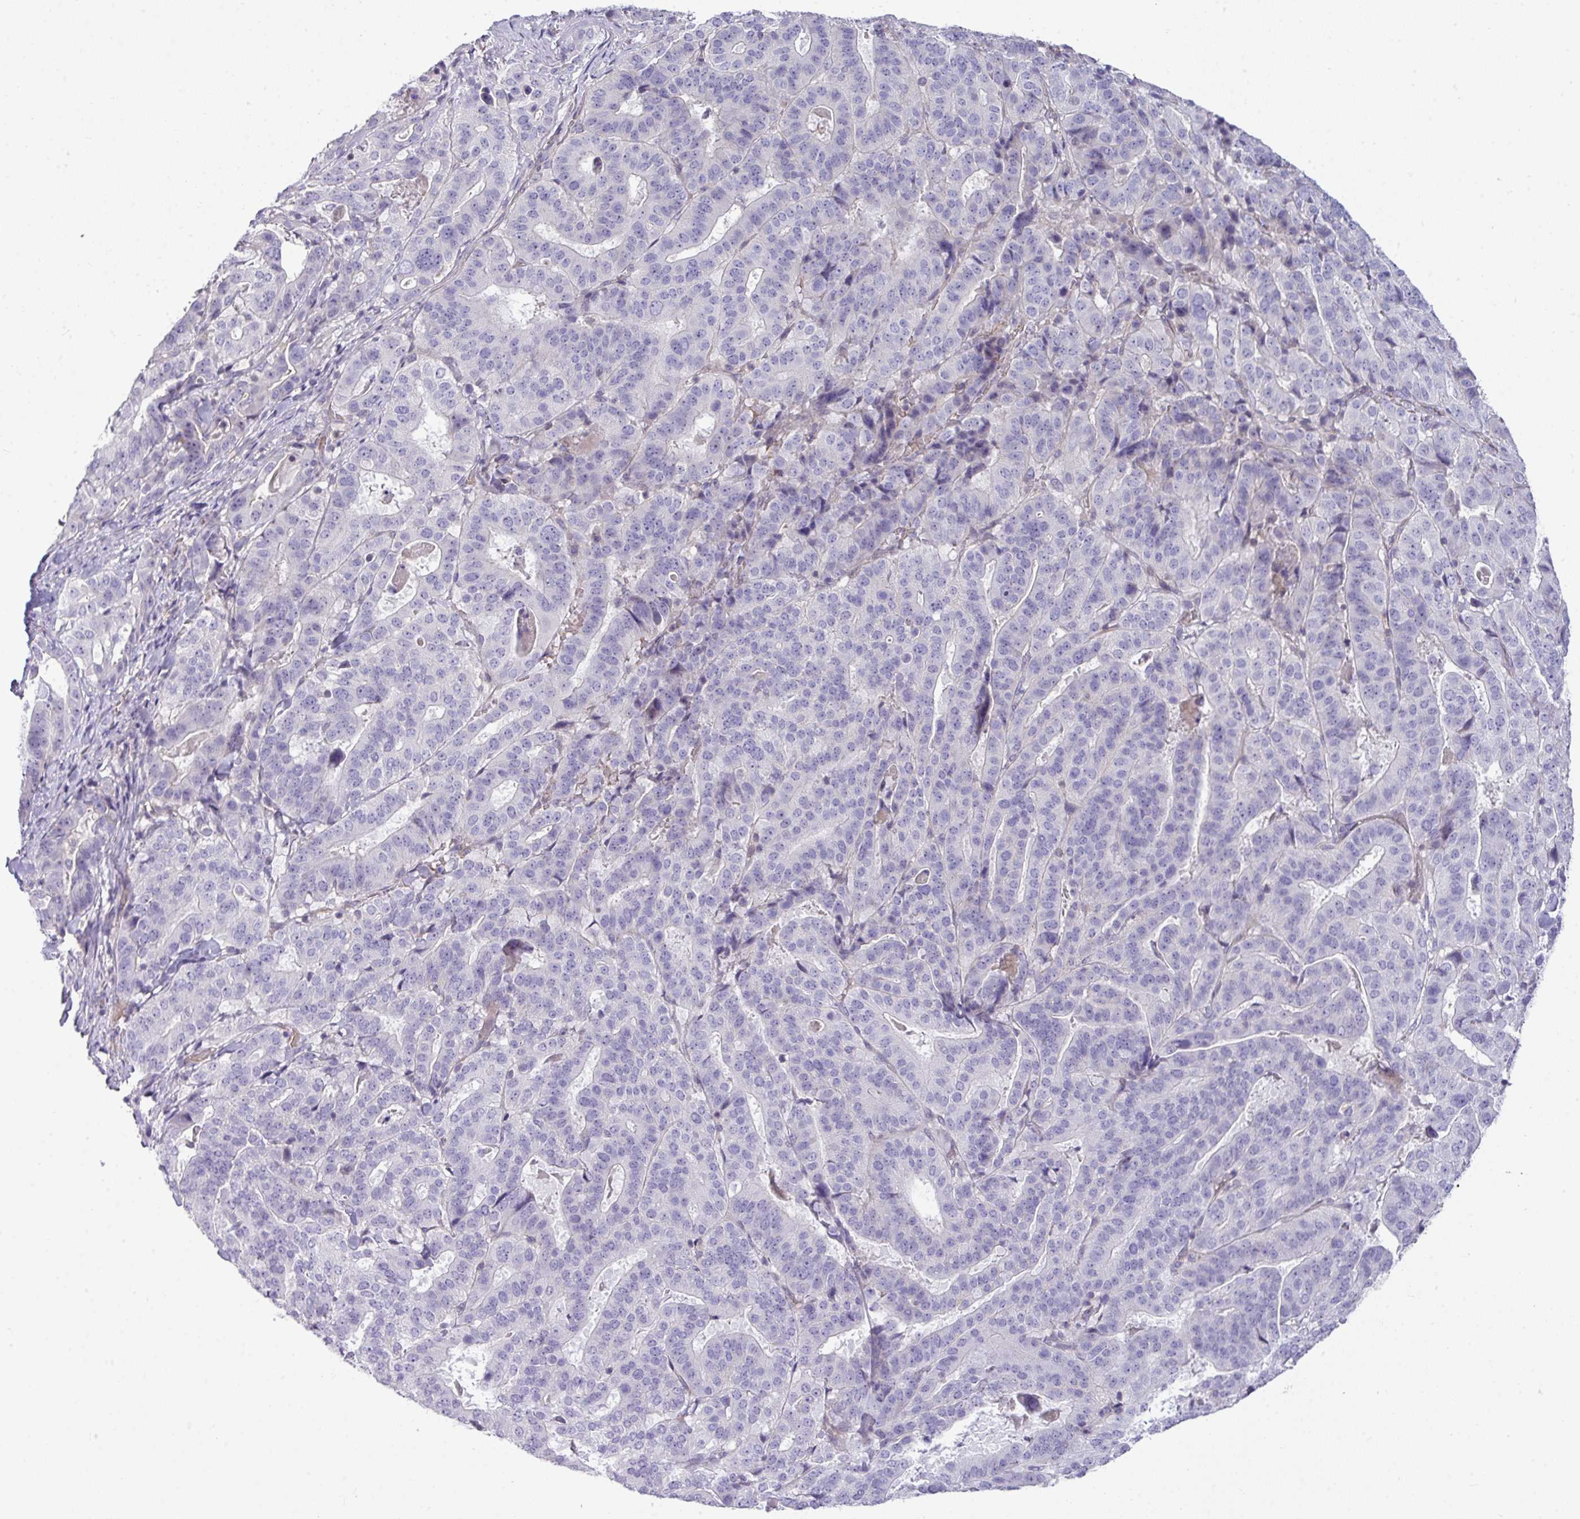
{"staining": {"intensity": "negative", "quantity": "none", "location": "none"}, "tissue": "stomach cancer", "cell_type": "Tumor cells", "image_type": "cancer", "snomed": [{"axis": "morphology", "description": "Adenocarcinoma, NOS"}, {"axis": "topography", "description": "Stomach"}], "caption": "Immunohistochemistry photomicrograph of neoplastic tissue: stomach cancer stained with DAB exhibits no significant protein expression in tumor cells.", "gene": "STAT5A", "patient": {"sex": "male", "age": 48}}